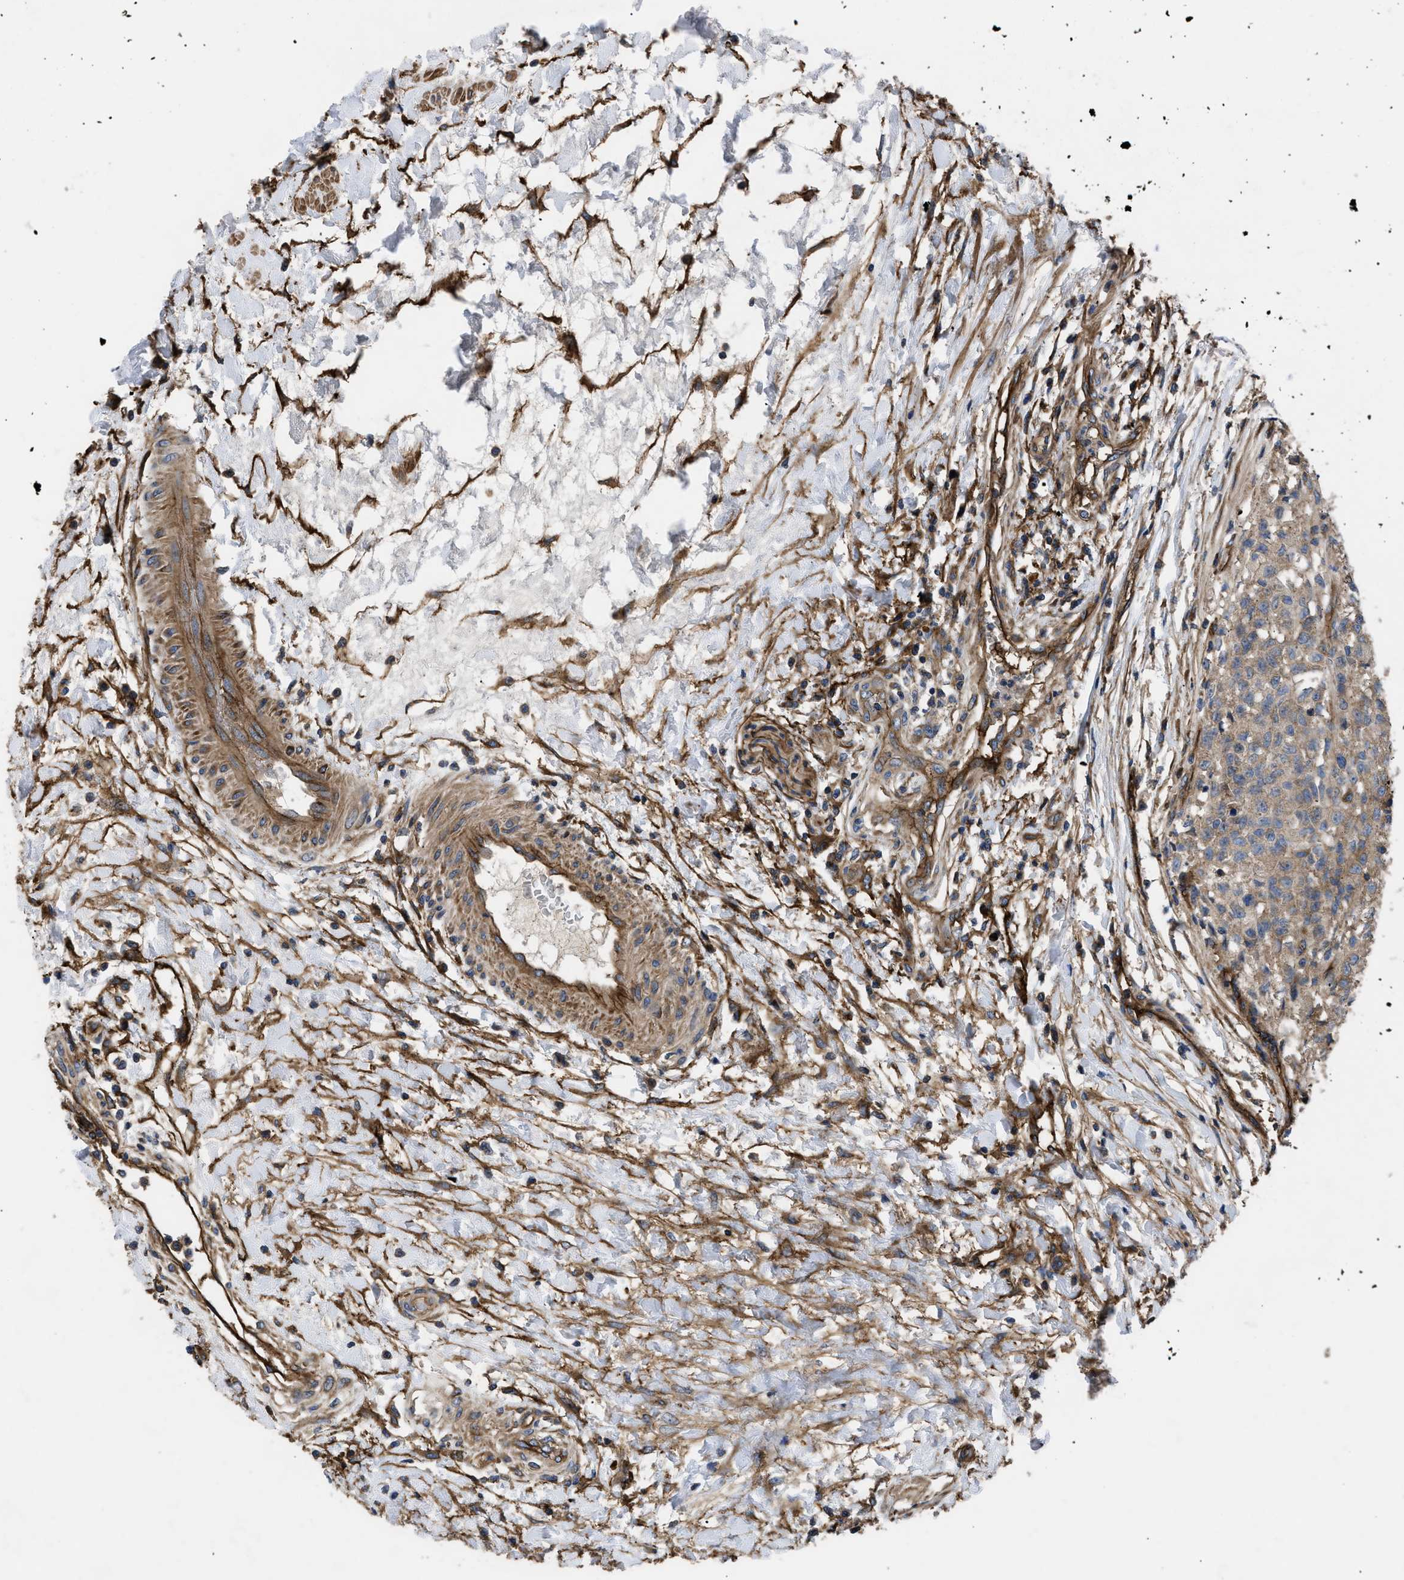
{"staining": {"intensity": "moderate", "quantity": ">75%", "location": "cytoplasmic/membranous"}, "tissue": "testis cancer", "cell_type": "Tumor cells", "image_type": "cancer", "snomed": [{"axis": "morphology", "description": "Seminoma, NOS"}, {"axis": "topography", "description": "Testis"}], "caption": "About >75% of tumor cells in testis cancer demonstrate moderate cytoplasmic/membranous protein staining as visualized by brown immunohistochemical staining.", "gene": "NT5E", "patient": {"sex": "male", "age": 59}}